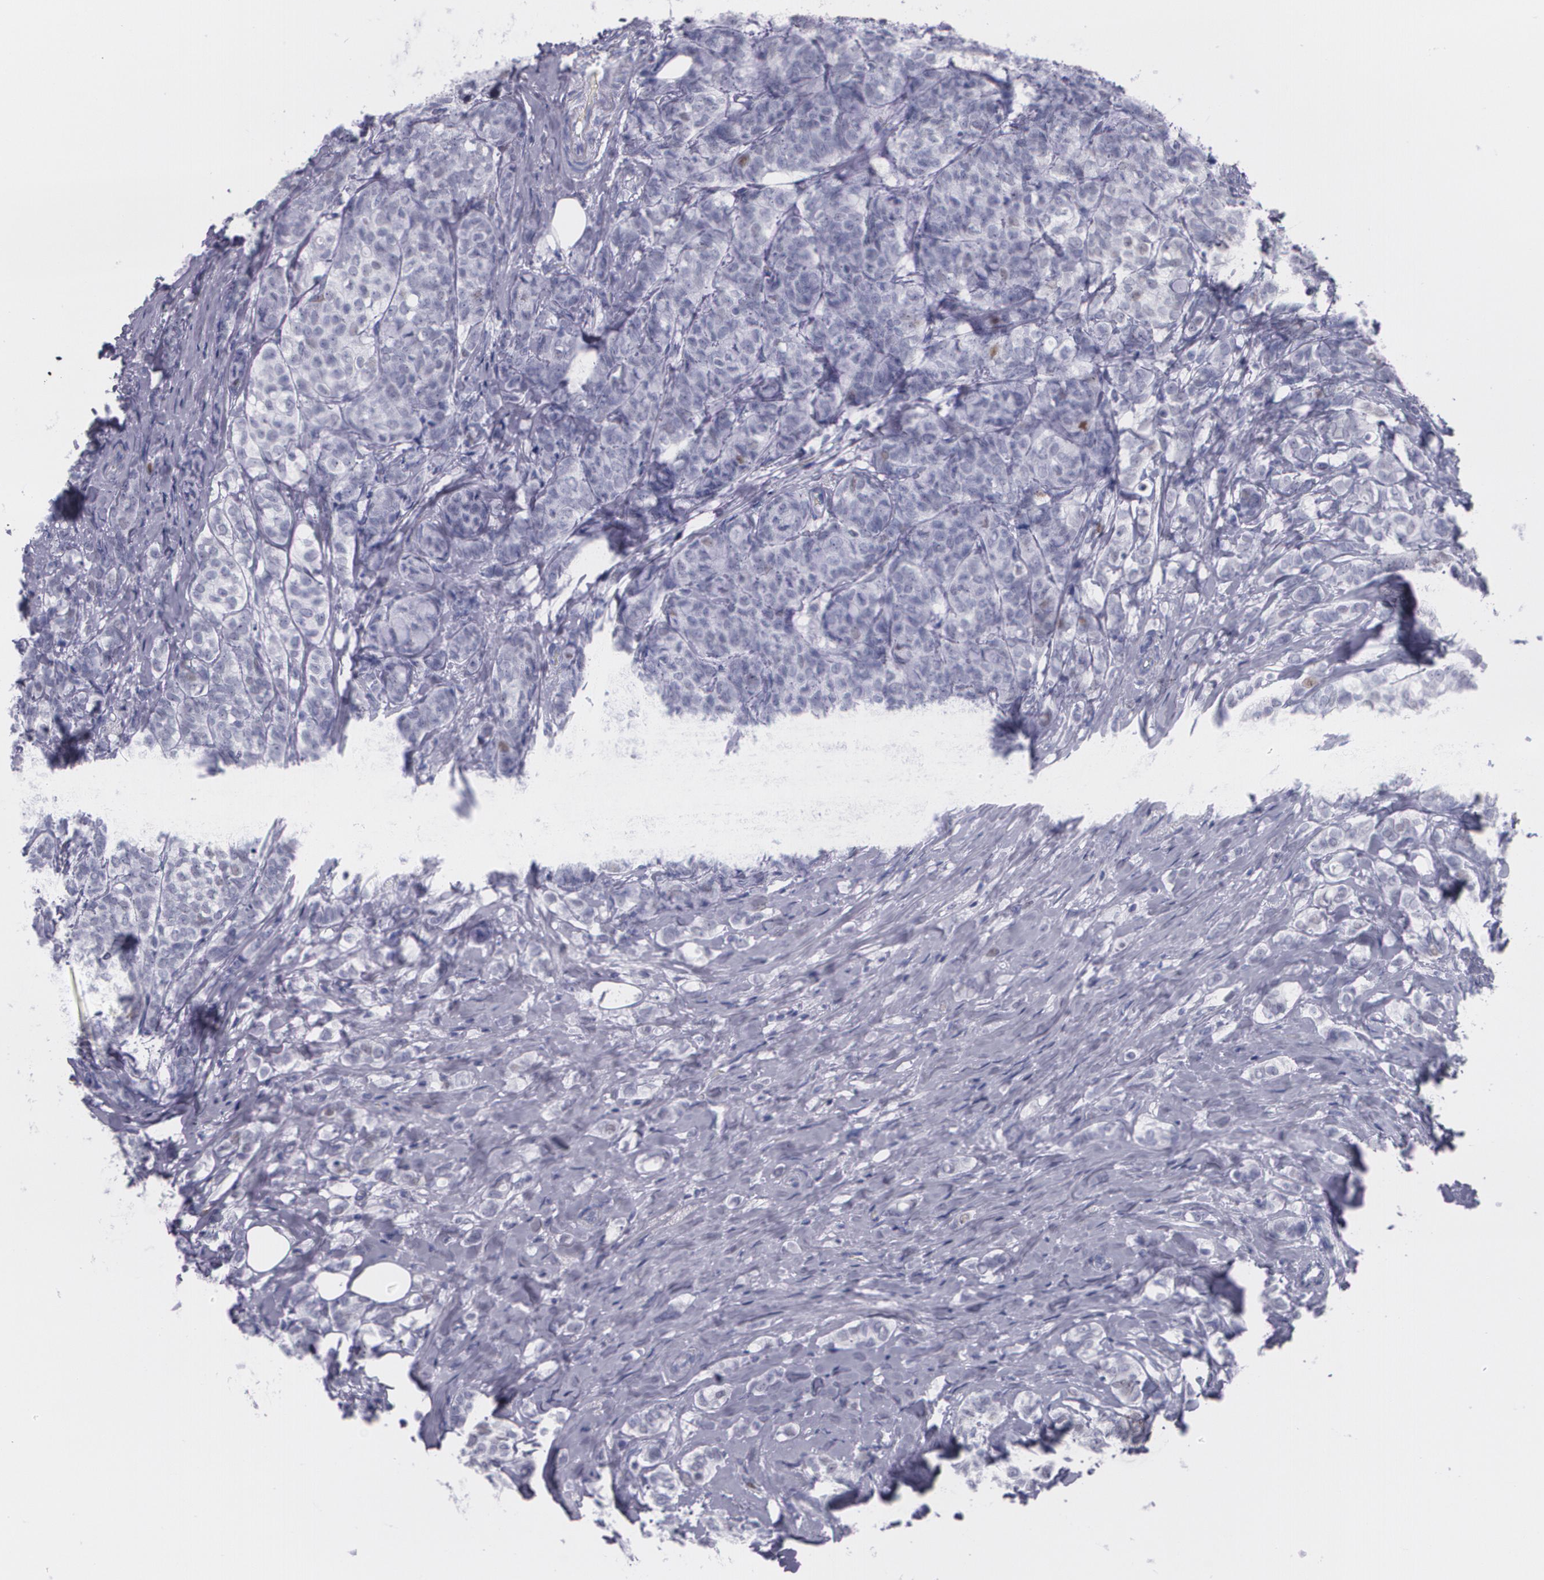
{"staining": {"intensity": "weak", "quantity": "<25%", "location": "cytoplasmic/membranous"}, "tissue": "breast cancer", "cell_type": "Tumor cells", "image_type": "cancer", "snomed": [{"axis": "morphology", "description": "Lobular carcinoma"}, {"axis": "topography", "description": "Breast"}], "caption": "DAB immunohistochemical staining of breast cancer demonstrates no significant staining in tumor cells.", "gene": "TP53", "patient": {"sex": "female", "age": 60}}